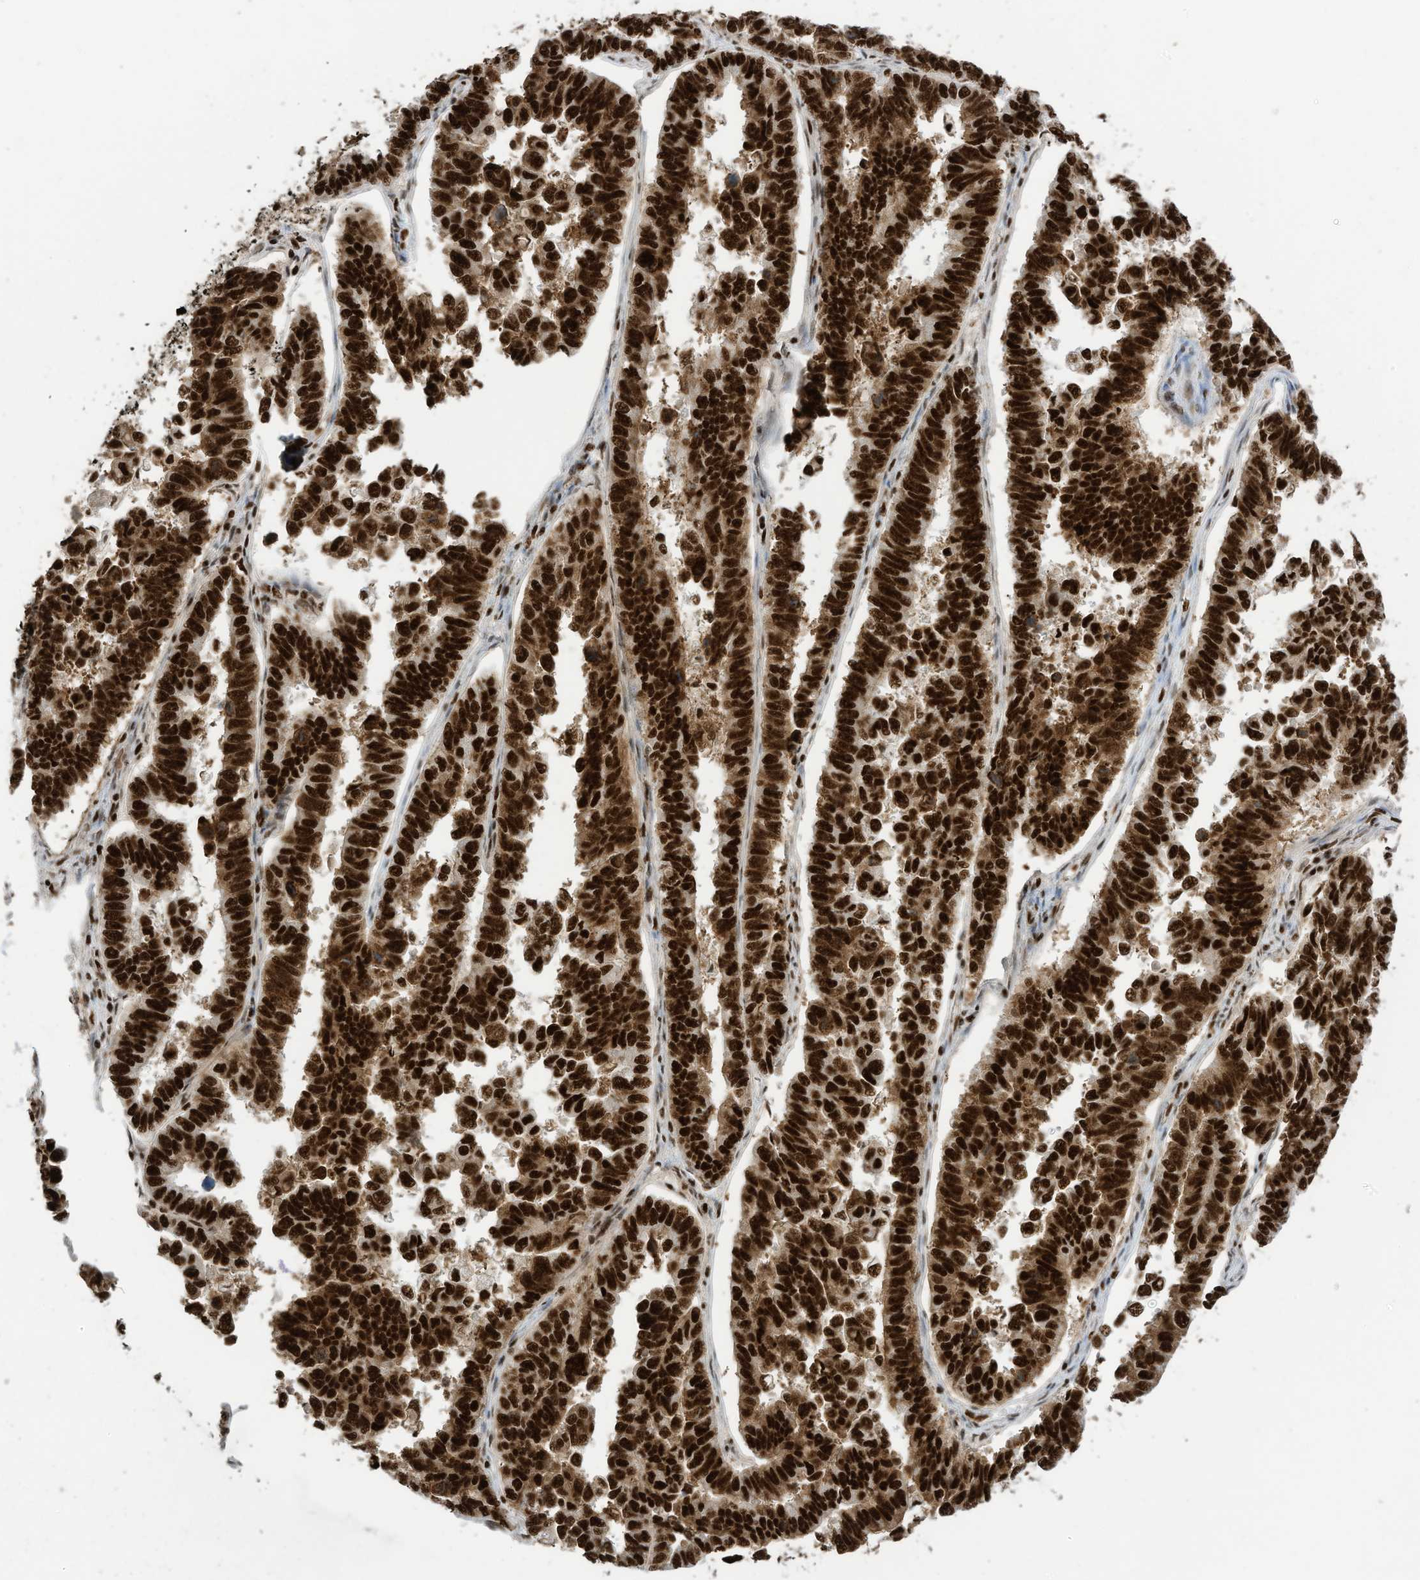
{"staining": {"intensity": "strong", "quantity": ">75%", "location": "nuclear"}, "tissue": "endometrial cancer", "cell_type": "Tumor cells", "image_type": "cancer", "snomed": [{"axis": "morphology", "description": "Adenocarcinoma, NOS"}, {"axis": "topography", "description": "Endometrium"}], "caption": "Endometrial cancer (adenocarcinoma) stained with IHC demonstrates strong nuclear staining in about >75% of tumor cells.", "gene": "SF3A3", "patient": {"sex": "female", "age": 75}}